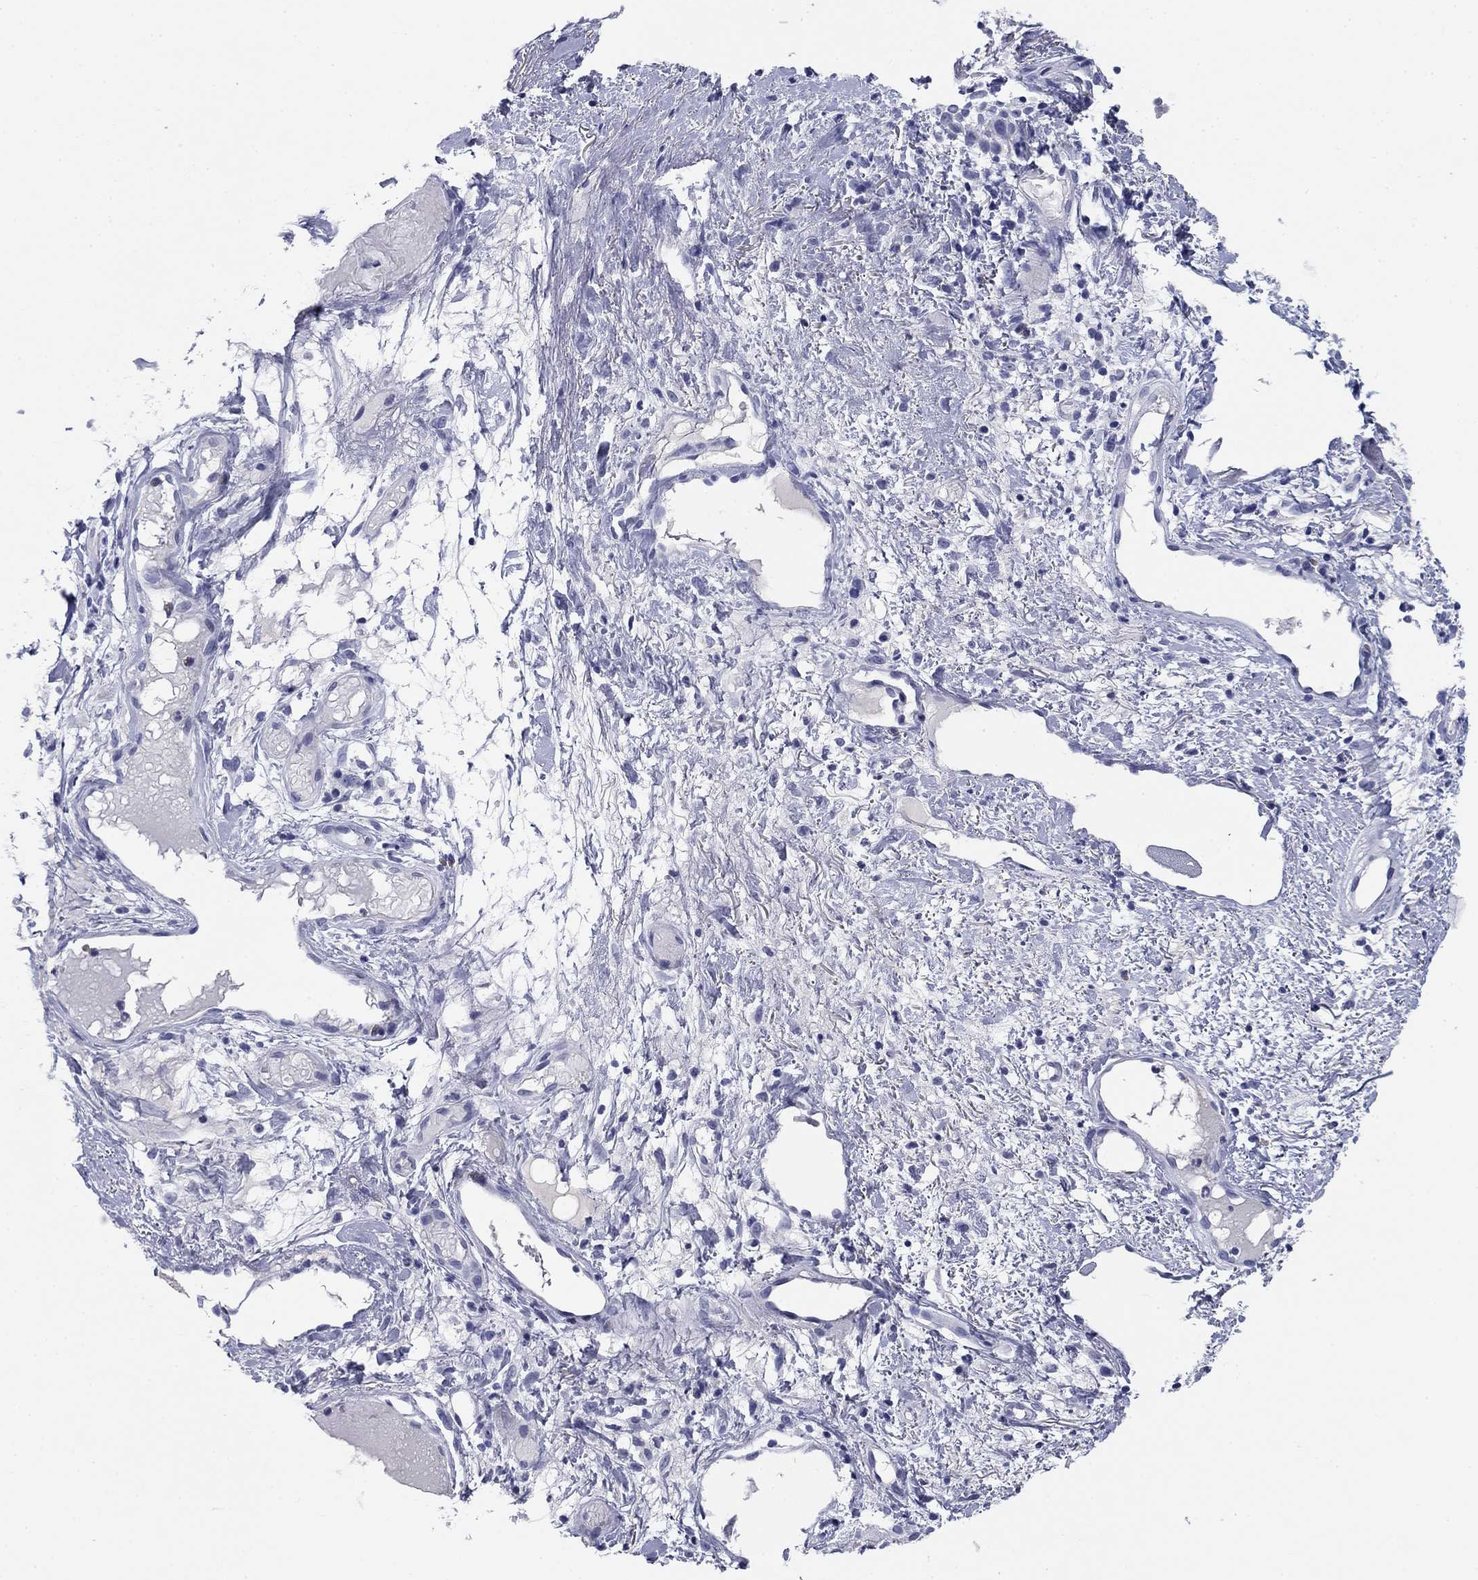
{"staining": {"intensity": "negative", "quantity": "none", "location": "none"}, "tissue": "adipose tissue", "cell_type": "Adipocytes", "image_type": "normal", "snomed": [{"axis": "morphology", "description": "Normal tissue, NOS"}, {"axis": "topography", "description": "Cartilage tissue"}], "caption": "Normal adipose tissue was stained to show a protein in brown. There is no significant staining in adipocytes. (Stains: DAB immunohistochemistry with hematoxylin counter stain, Microscopy: brightfield microscopy at high magnification).", "gene": "KCNH1", "patient": {"sex": "male", "age": 62}}